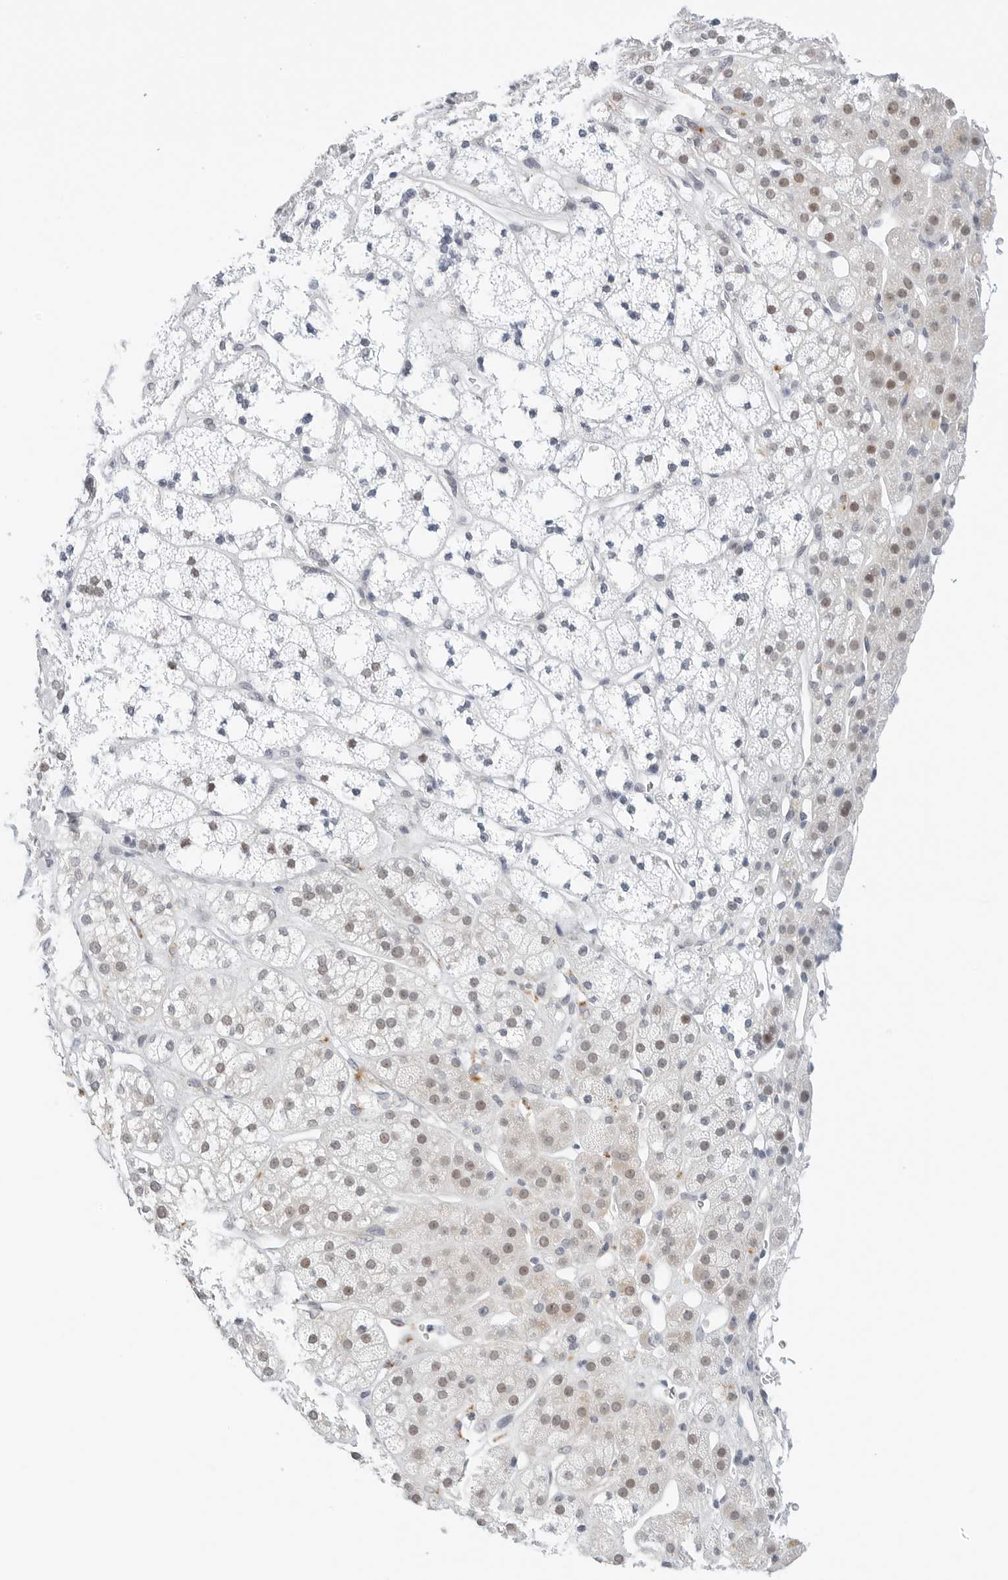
{"staining": {"intensity": "moderate", "quantity": "<25%", "location": "cytoplasmic/membranous,nuclear"}, "tissue": "adrenal gland", "cell_type": "Glandular cells", "image_type": "normal", "snomed": [{"axis": "morphology", "description": "Normal tissue, NOS"}, {"axis": "topography", "description": "Adrenal gland"}], "caption": "This is an image of IHC staining of normal adrenal gland, which shows moderate staining in the cytoplasmic/membranous,nuclear of glandular cells.", "gene": "TSEN2", "patient": {"sex": "male", "age": 56}}